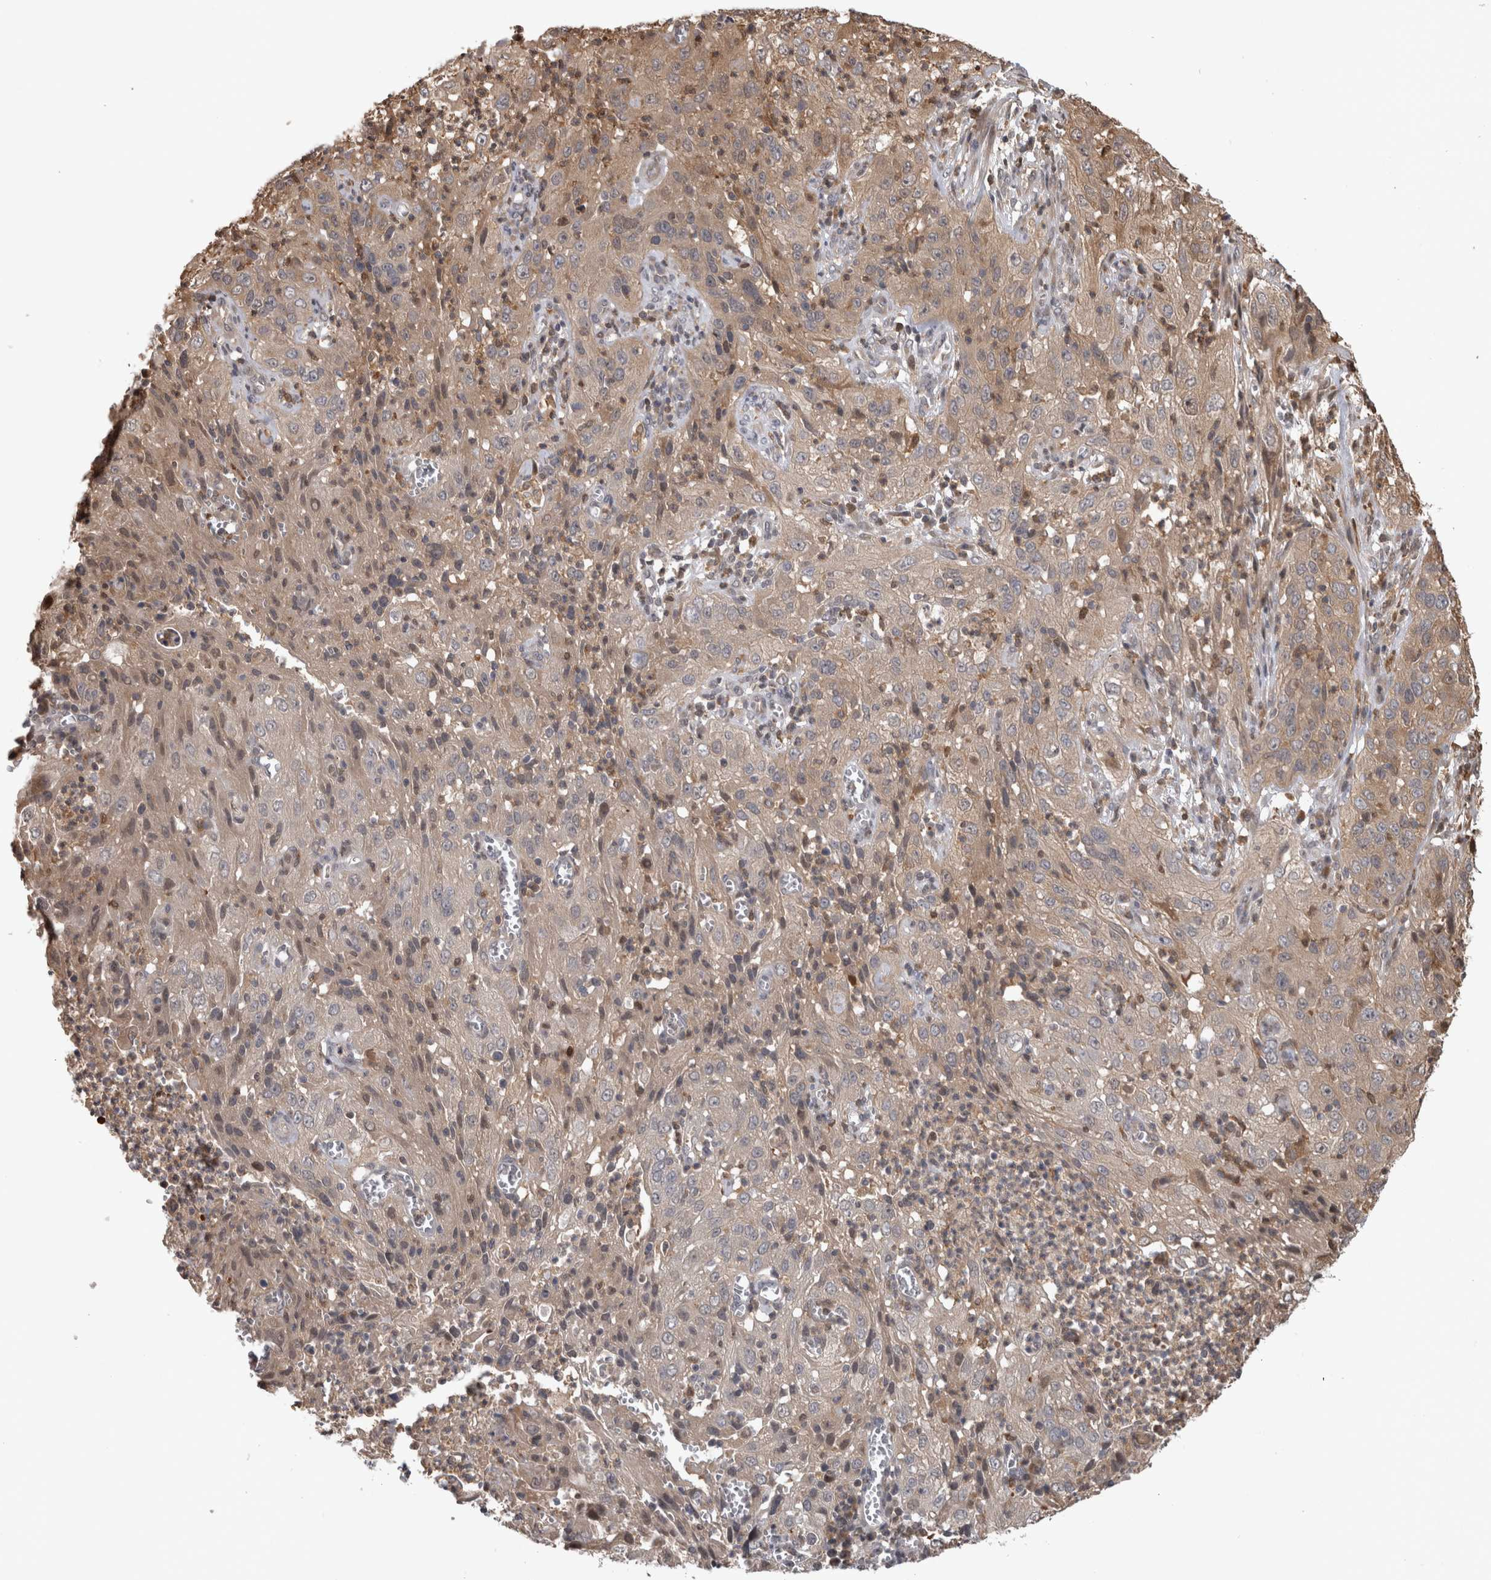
{"staining": {"intensity": "weak", "quantity": "25%-75%", "location": "cytoplasmic/membranous"}, "tissue": "cervical cancer", "cell_type": "Tumor cells", "image_type": "cancer", "snomed": [{"axis": "morphology", "description": "Squamous cell carcinoma, NOS"}, {"axis": "topography", "description": "Cervix"}], "caption": "A low amount of weak cytoplasmic/membranous expression is identified in approximately 25%-75% of tumor cells in cervical cancer tissue.", "gene": "USH1G", "patient": {"sex": "female", "age": 32}}